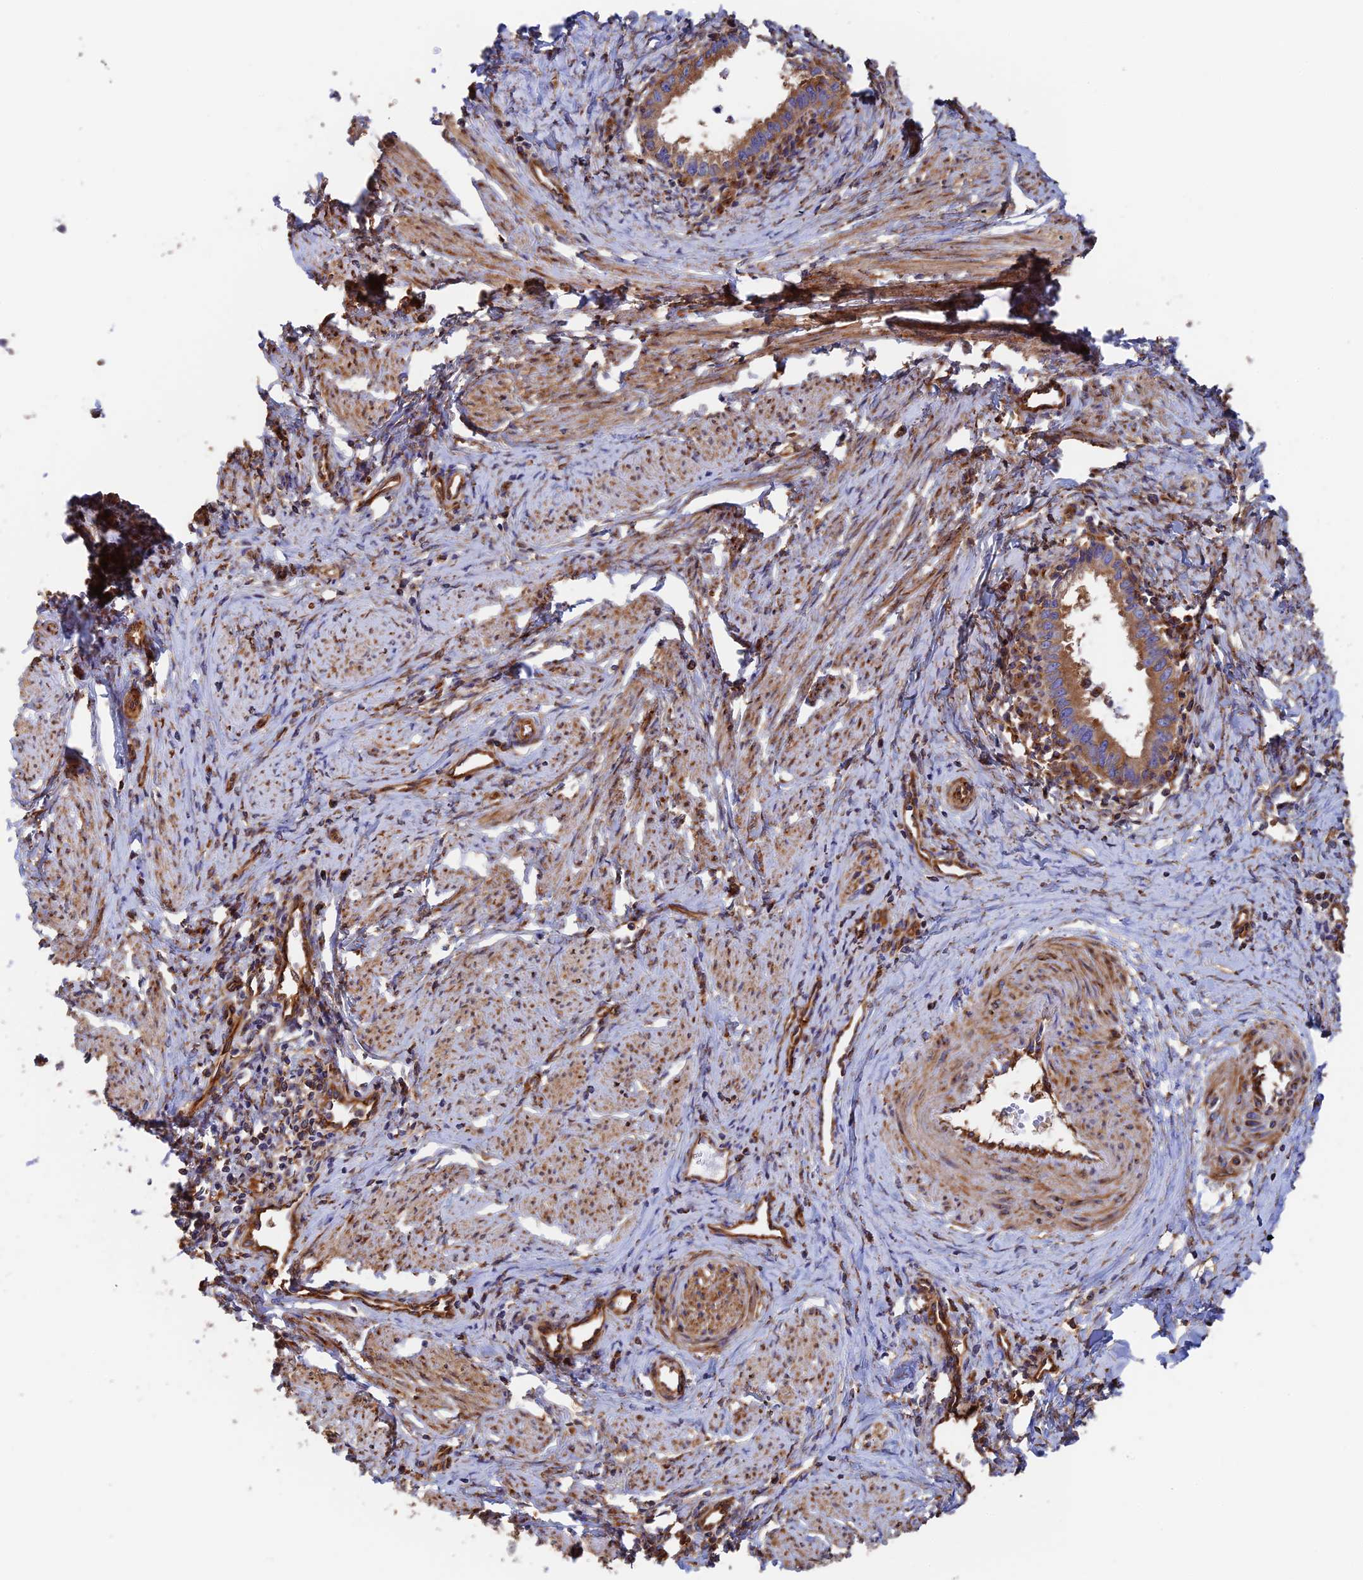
{"staining": {"intensity": "moderate", "quantity": ">75%", "location": "cytoplasmic/membranous"}, "tissue": "cervical cancer", "cell_type": "Tumor cells", "image_type": "cancer", "snomed": [{"axis": "morphology", "description": "Adenocarcinoma, NOS"}, {"axis": "topography", "description": "Cervix"}], "caption": "IHC histopathology image of neoplastic tissue: cervical cancer stained using IHC demonstrates medium levels of moderate protein expression localized specifically in the cytoplasmic/membranous of tumor cells, appearing as a cytoplasmic/membranous brown color.", "gene": "DCTN2", "patient": {"sex": "female", "age": 36}}